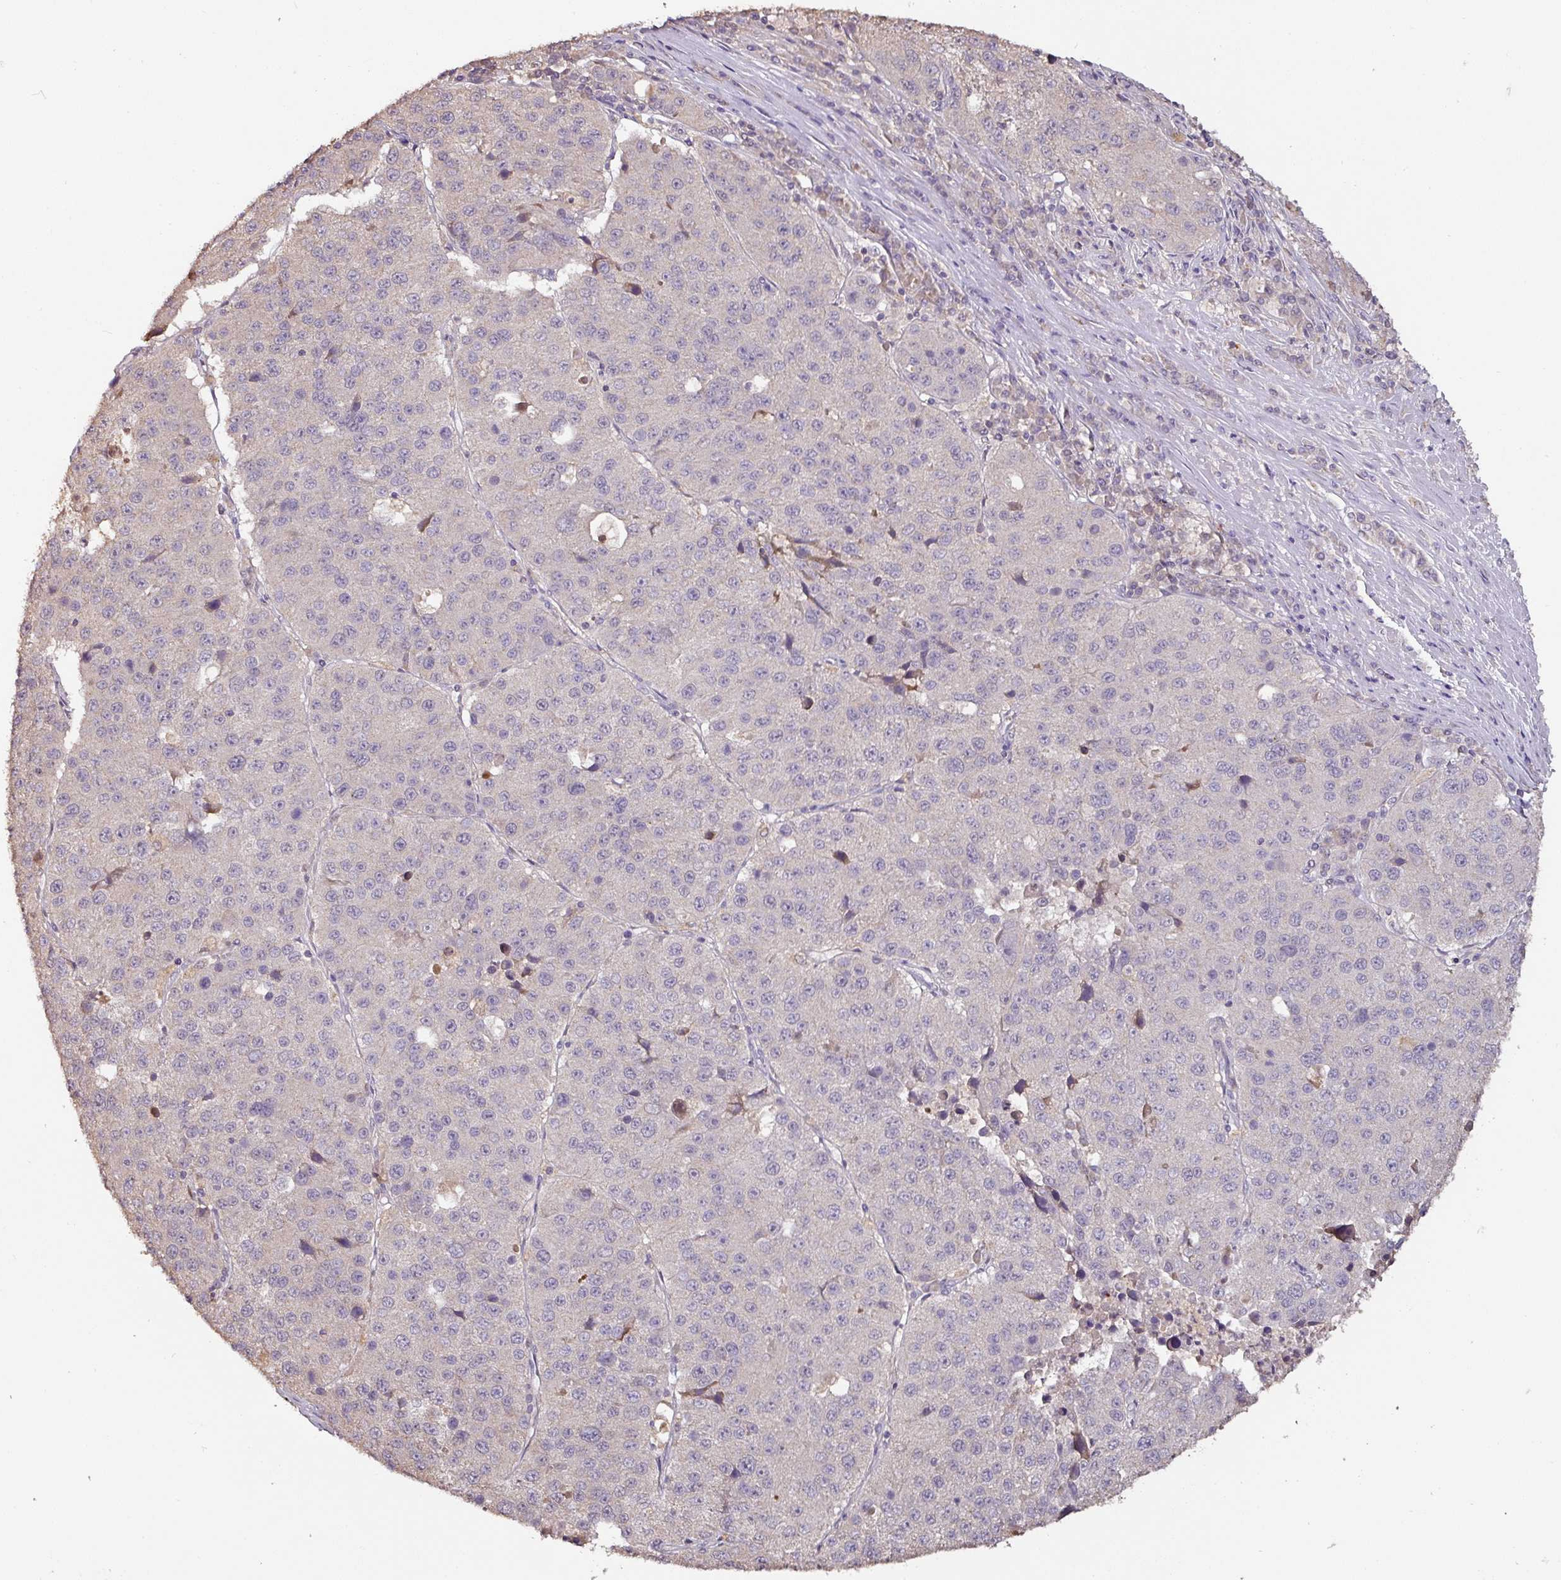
{"staining": {"intensity": "negative", "quantity": "none", "location": "none"}, "tissue": "stomach cancer", "cell_type": "Tumor cells", "image_type": "cancer", "snomed": [{"axis": "morphology", "description": "Adenocarcinoma, NOS"}, {"axis": "topography", "description": "Stomach"}], "caption": "An IHC micrograph of stomach cancer (adenocarcinoma) is shown. There is no staining in tumor cells of stomach cancer (adenocarcinoma).", "gene": "RPL38", "patient": {"sex": "male", "age": 71}}